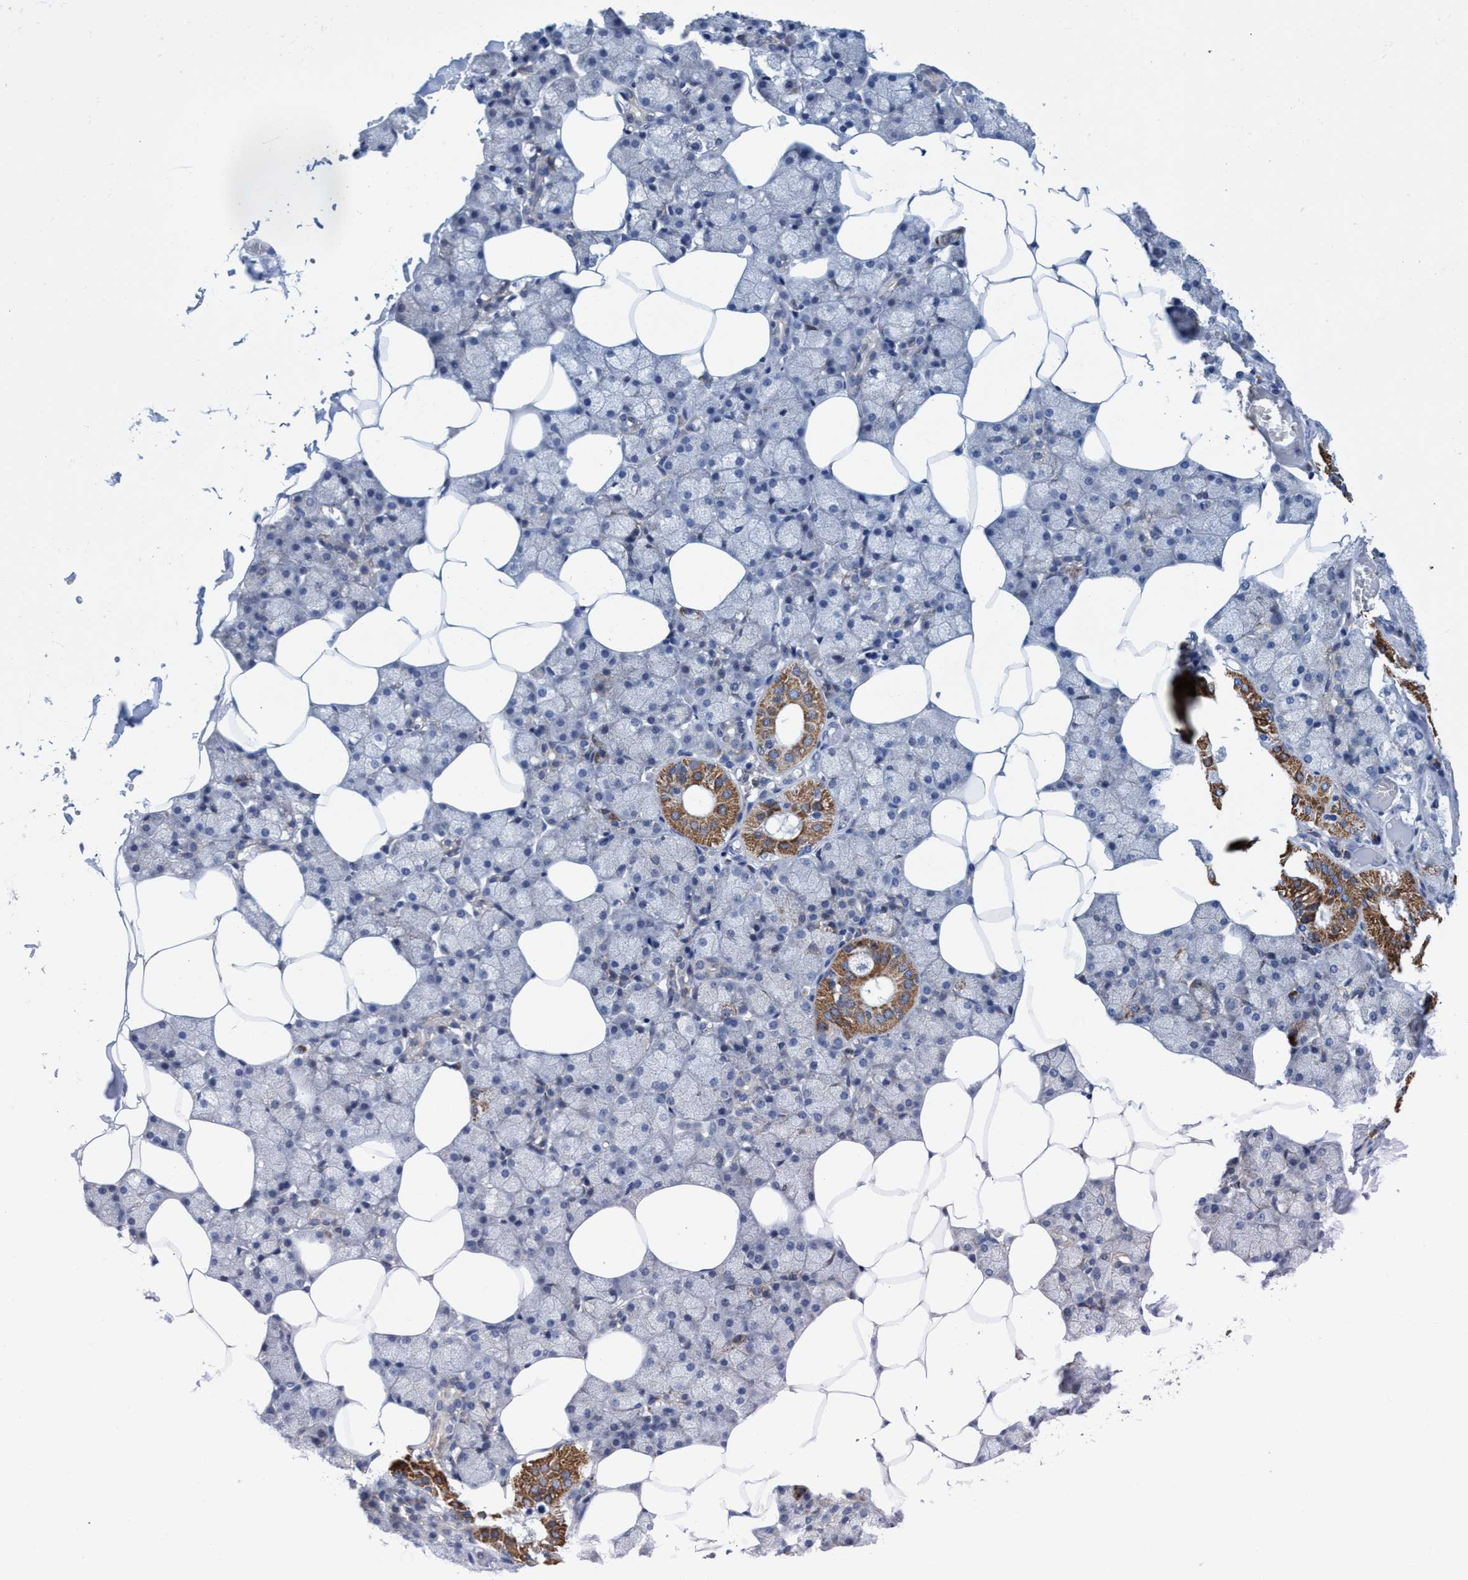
{"staining": {"intensity": "strong", "quantity": "<25%", "location": "cytoplasmic/membranous"}, "tissue": "salivary gland", "cell_type": "Glandular cells", "image_type": "normal", "snomed": [{"axis": "morphology", "description": "Normal tissue, NOS"}, {"axis": "topography", "description": "Salivary gland"}], "caption": "Immunohistochemical staining of unremarkable human salivary gland demonstrates strong cytoplasmic/membranous protein positivity in approximately <25% of glandular cells. Ihc stains the protein in brown and the nuclei are stained blue.", "gene": "ZNF750", "patient": {"sex": "male", "age": 62}}